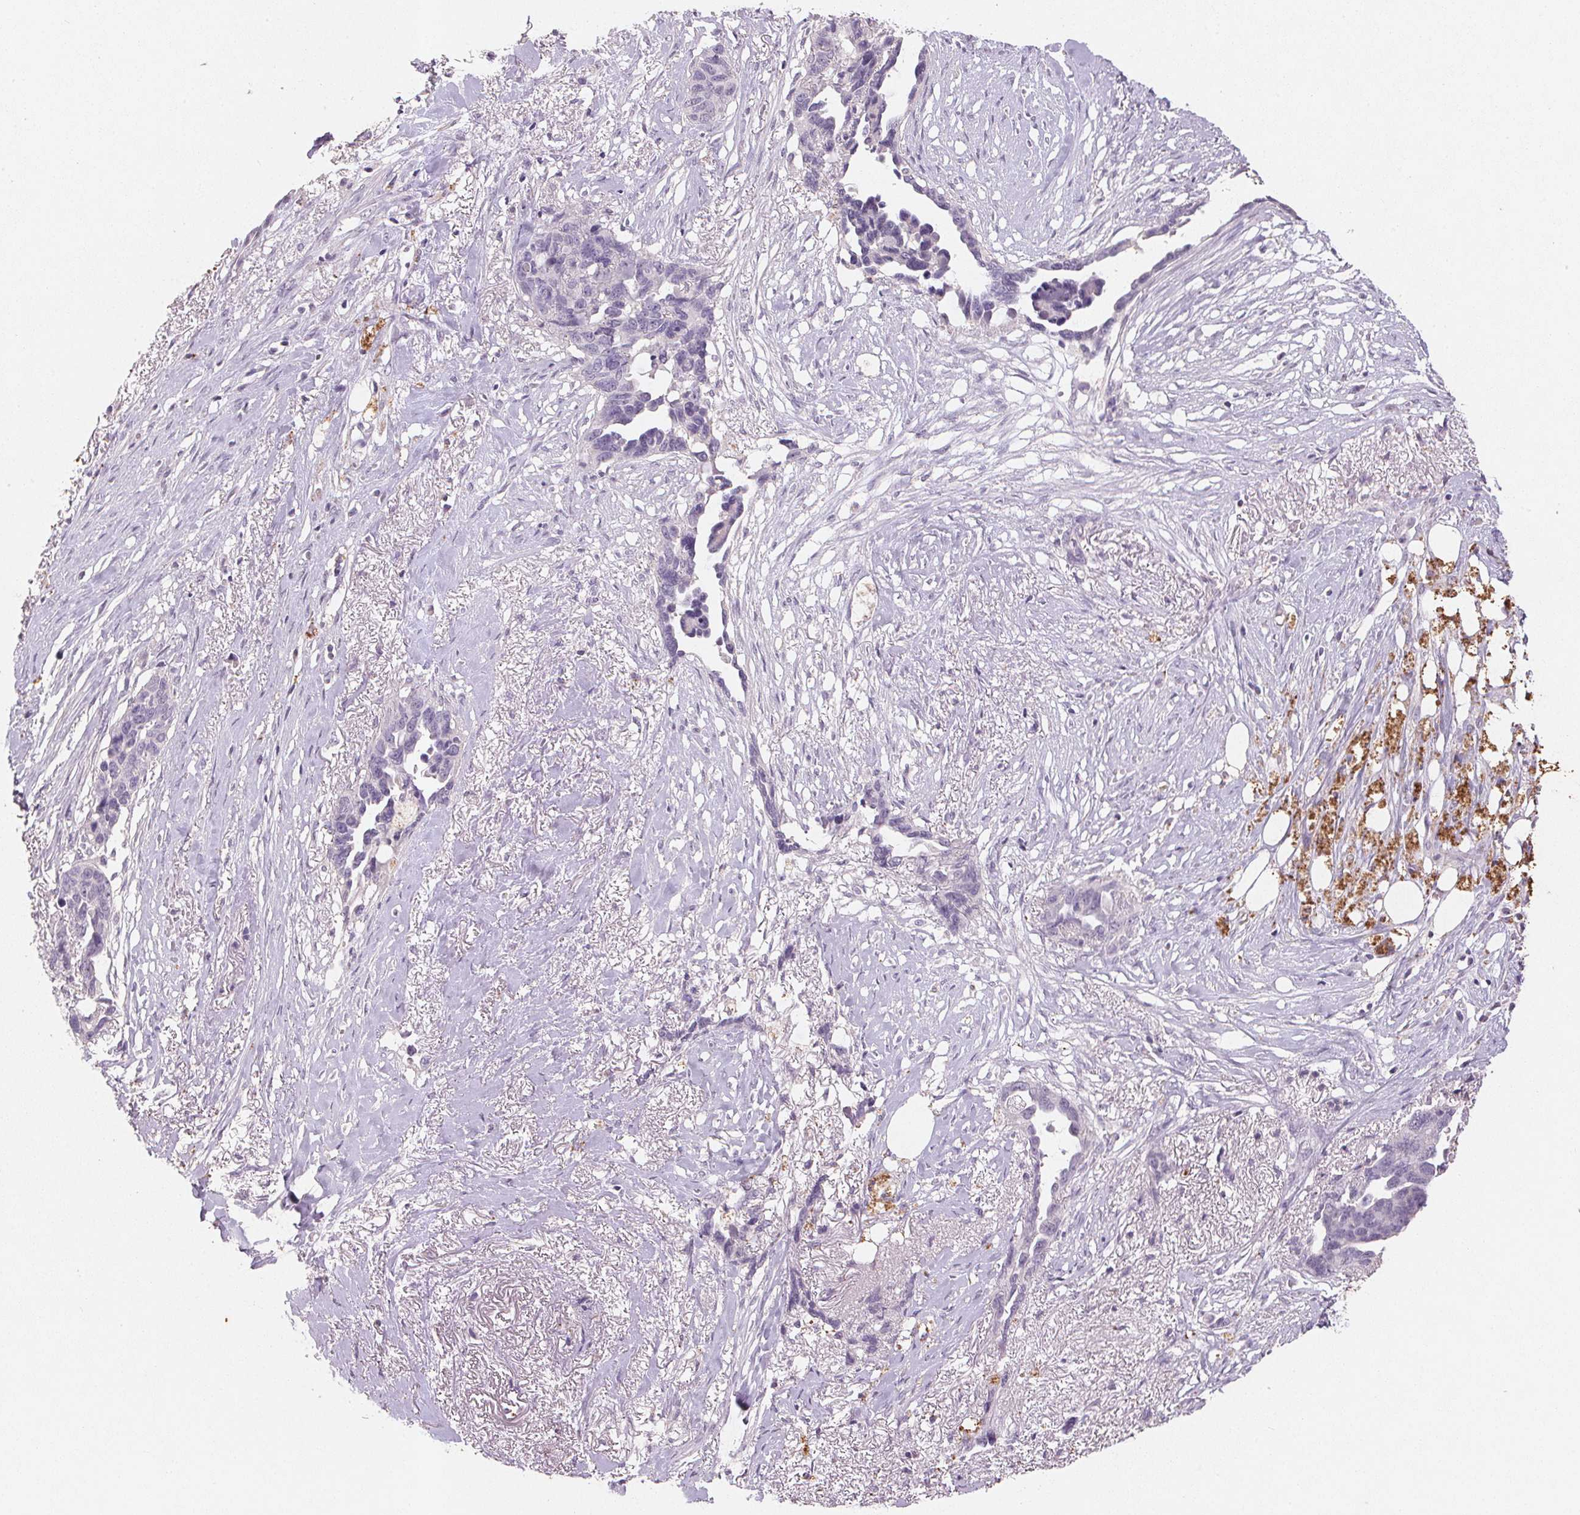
{"staining": {"intensity": "negative", "quantity": "none", "location": "none"}, "tissue": "ovarian cancer", "cell_type": "Tumor cells", "image_type": "cancer", "snomed": [{"axis": "morphology", "description": "Cystadenocarcinoma, serous, NOS"}, {"axis": "topography", "description": "Ovary"}], "caption": "This photomicrograph is of ovarian cancer (serous cystadenocarcinoma) stained with immunohistochemistry (IHC) to label a protein in brown with the nuclei are counter-stained blue. There is no positivity in tumor cells.", "gene": "CXCL5", "patient": {"sex": "female", "age": 69}}